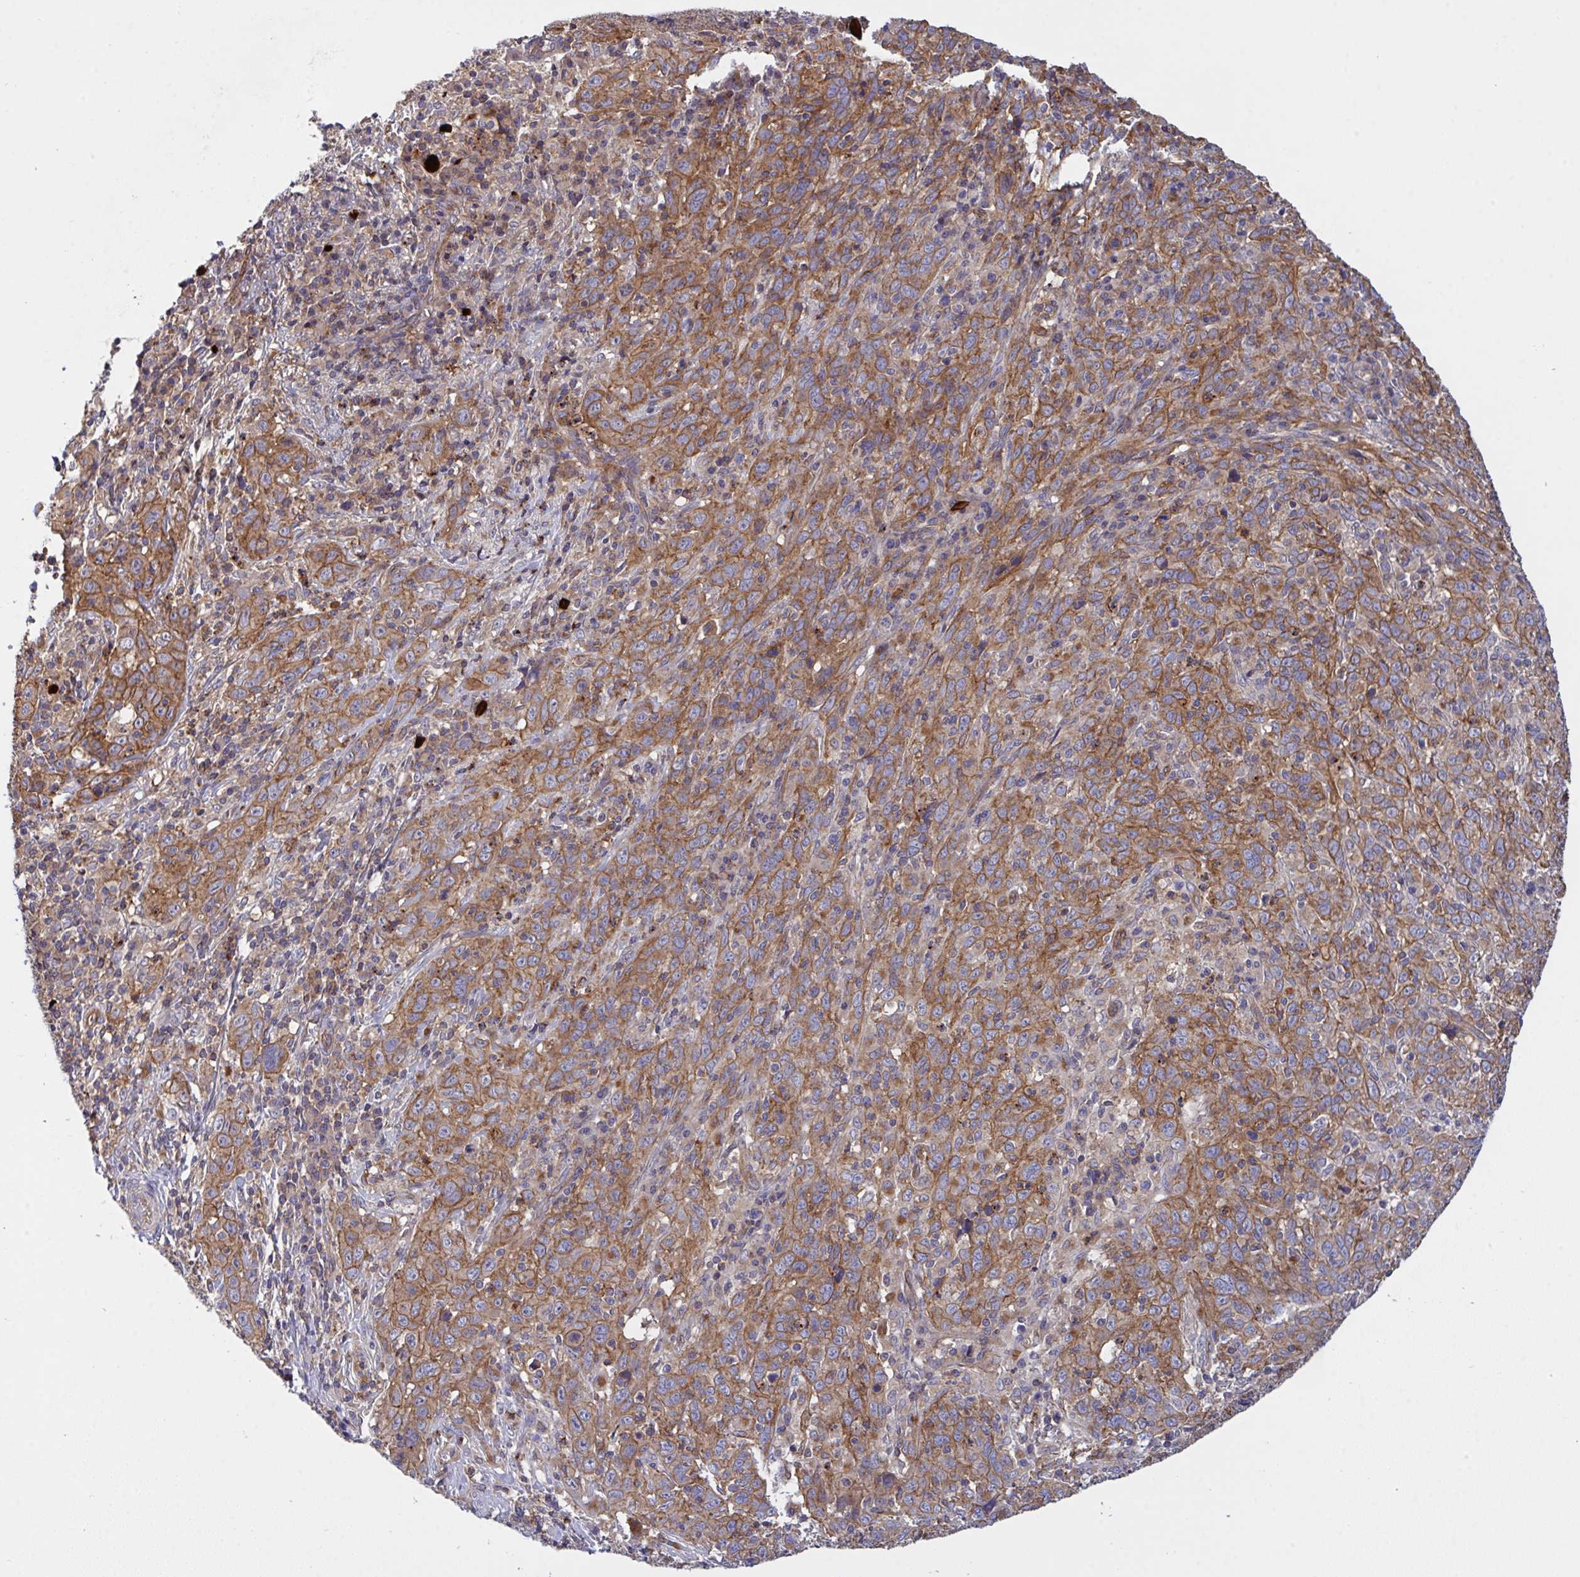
{"staining": {"intensity": "moderate", "quantity": ">75%", "location": "cytoplasmic/membranous"}, "tissue": "cervical cancer", "cell_type": "Tumor cells", "image_type": "cancer", "snomed": [{"axis": "morphology", "description": "Squamous cell carcinoma, NOS"}, {"axis": "topography", "description": "Cervix"}], "caption": "IHC photomicrograph of neoplastic tissue: human cervical cancer (squamous cell carcinoma) stained using IHC reveals medium levels of moderate protein expression localized specifically in the cytoplasmic/membranous of tumor cells, appearing as a cytoplasmic/membranous brown color.", "gene": "C4orf36", "patient": {"sex": "female", "age": 46}}